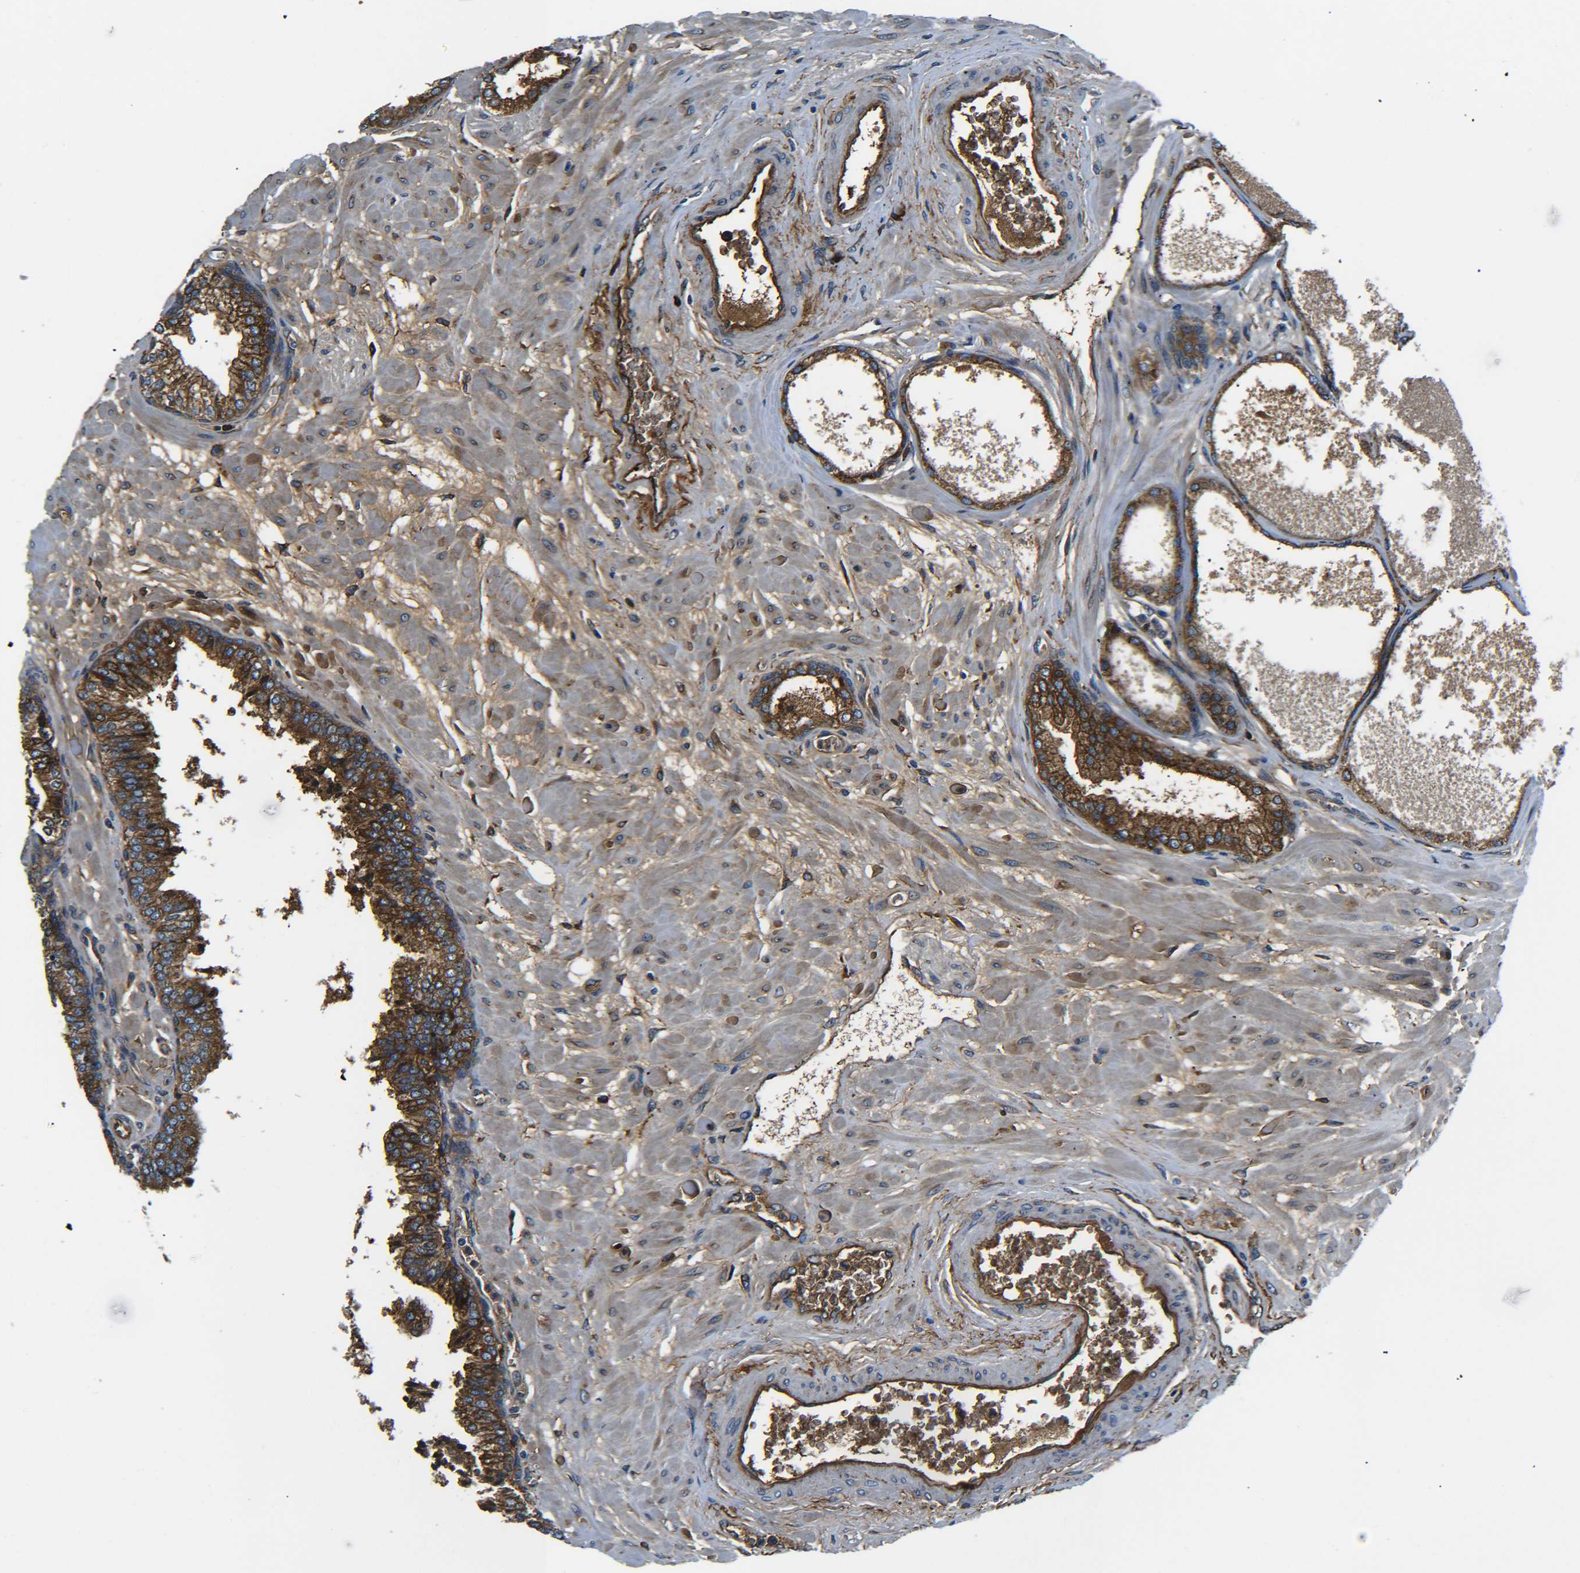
{"staining": {"intensity": "strong", "quantity": ">75%", "location": "cytoplasmic/membranous"}, "tissue": "prostate", "cell_type": "Glandular cells", "image_type": "normal", "snomed": [{"axis": "morphology", "description": "Normal tissue, NOS"}, {"axis": "morphology", "description": "Urothelial carcinoma, Low grade"}, {"axis": "topography", "description": "Urinary bladder"}, {"axis": "topography", "description": "Prostate"}], "caption": "High-magnification brightfield microscopy of benign prostate stained with DAB (3,3'-diaminobenzidine) (brown) and counterstained with hematoxylin (blue). glandular cells exhibit strong cytoplasmic/membranous staining is appreciated in about>75% of cells. The staining is performed using DAB brown chromogen to label protein expression. The nuclei are counter-stained blue using hematoxylin.", "gene": "PREB", "patient": {"sex": "male", "age": 60}}